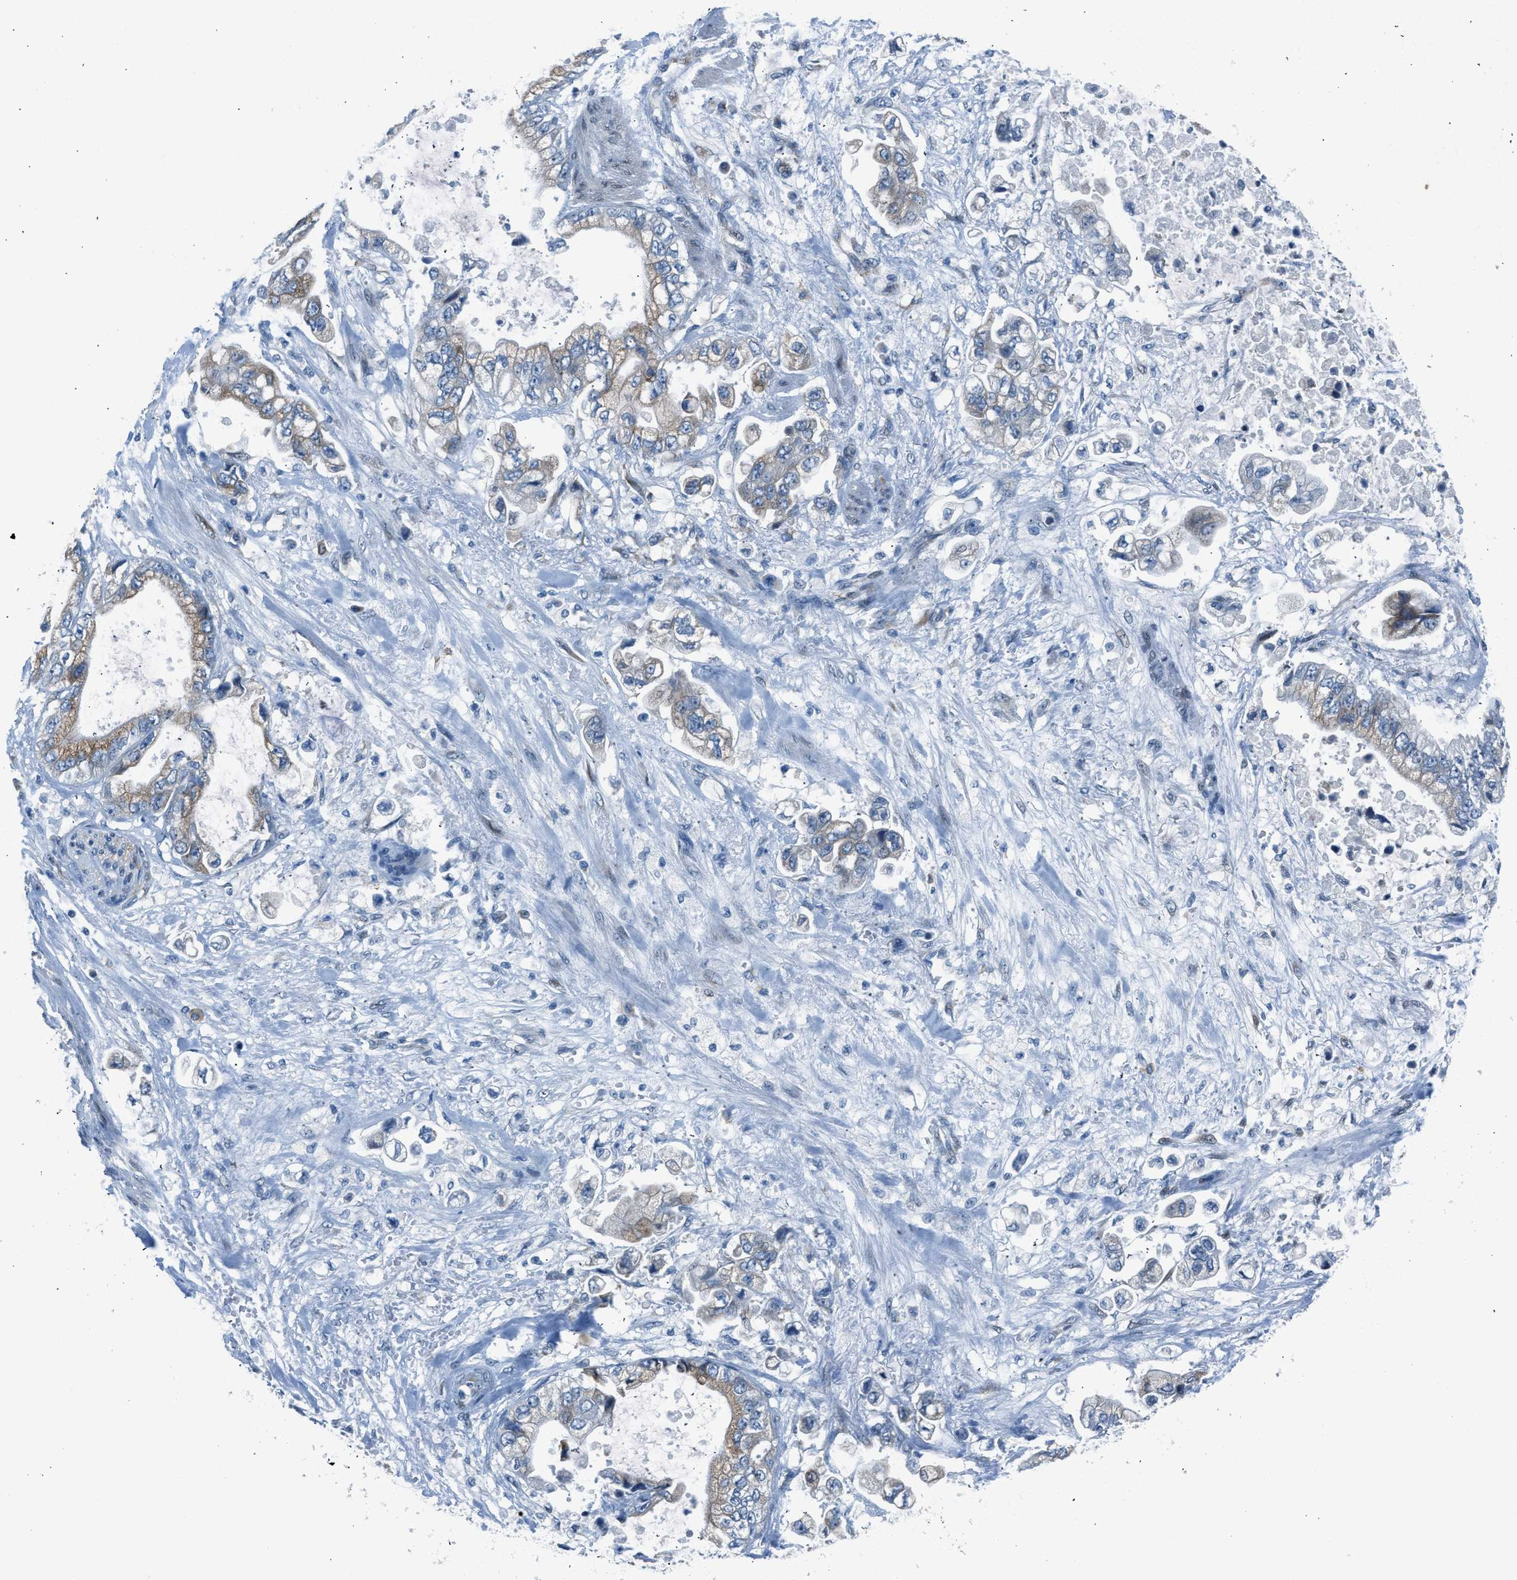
{"staining": {"intensity": "weak", "quantity": "25%-75%", "location": "cytoplasmic/membranous"}, "tissue": "stomach cancer", "cell_type": "Tumor cells", "image_type": "cancer", "snomed": [{"axis": "morphology", "description": "Normal tissue, NOS"}, {"axis": "morphology", "description": "Adenocarcinoma, NOS"}, {"axis": "topography", "description": "Stomach"}], "caption": "Immunohistochemistry (DAB) staining of adenocarcinoma (stomach) demonstrates weak cytoplasmic/membranous protein staining in about 25%-75% of tumor cells.", "gene": "RNF41", "patient": {"sex": "male", "age": 62}}